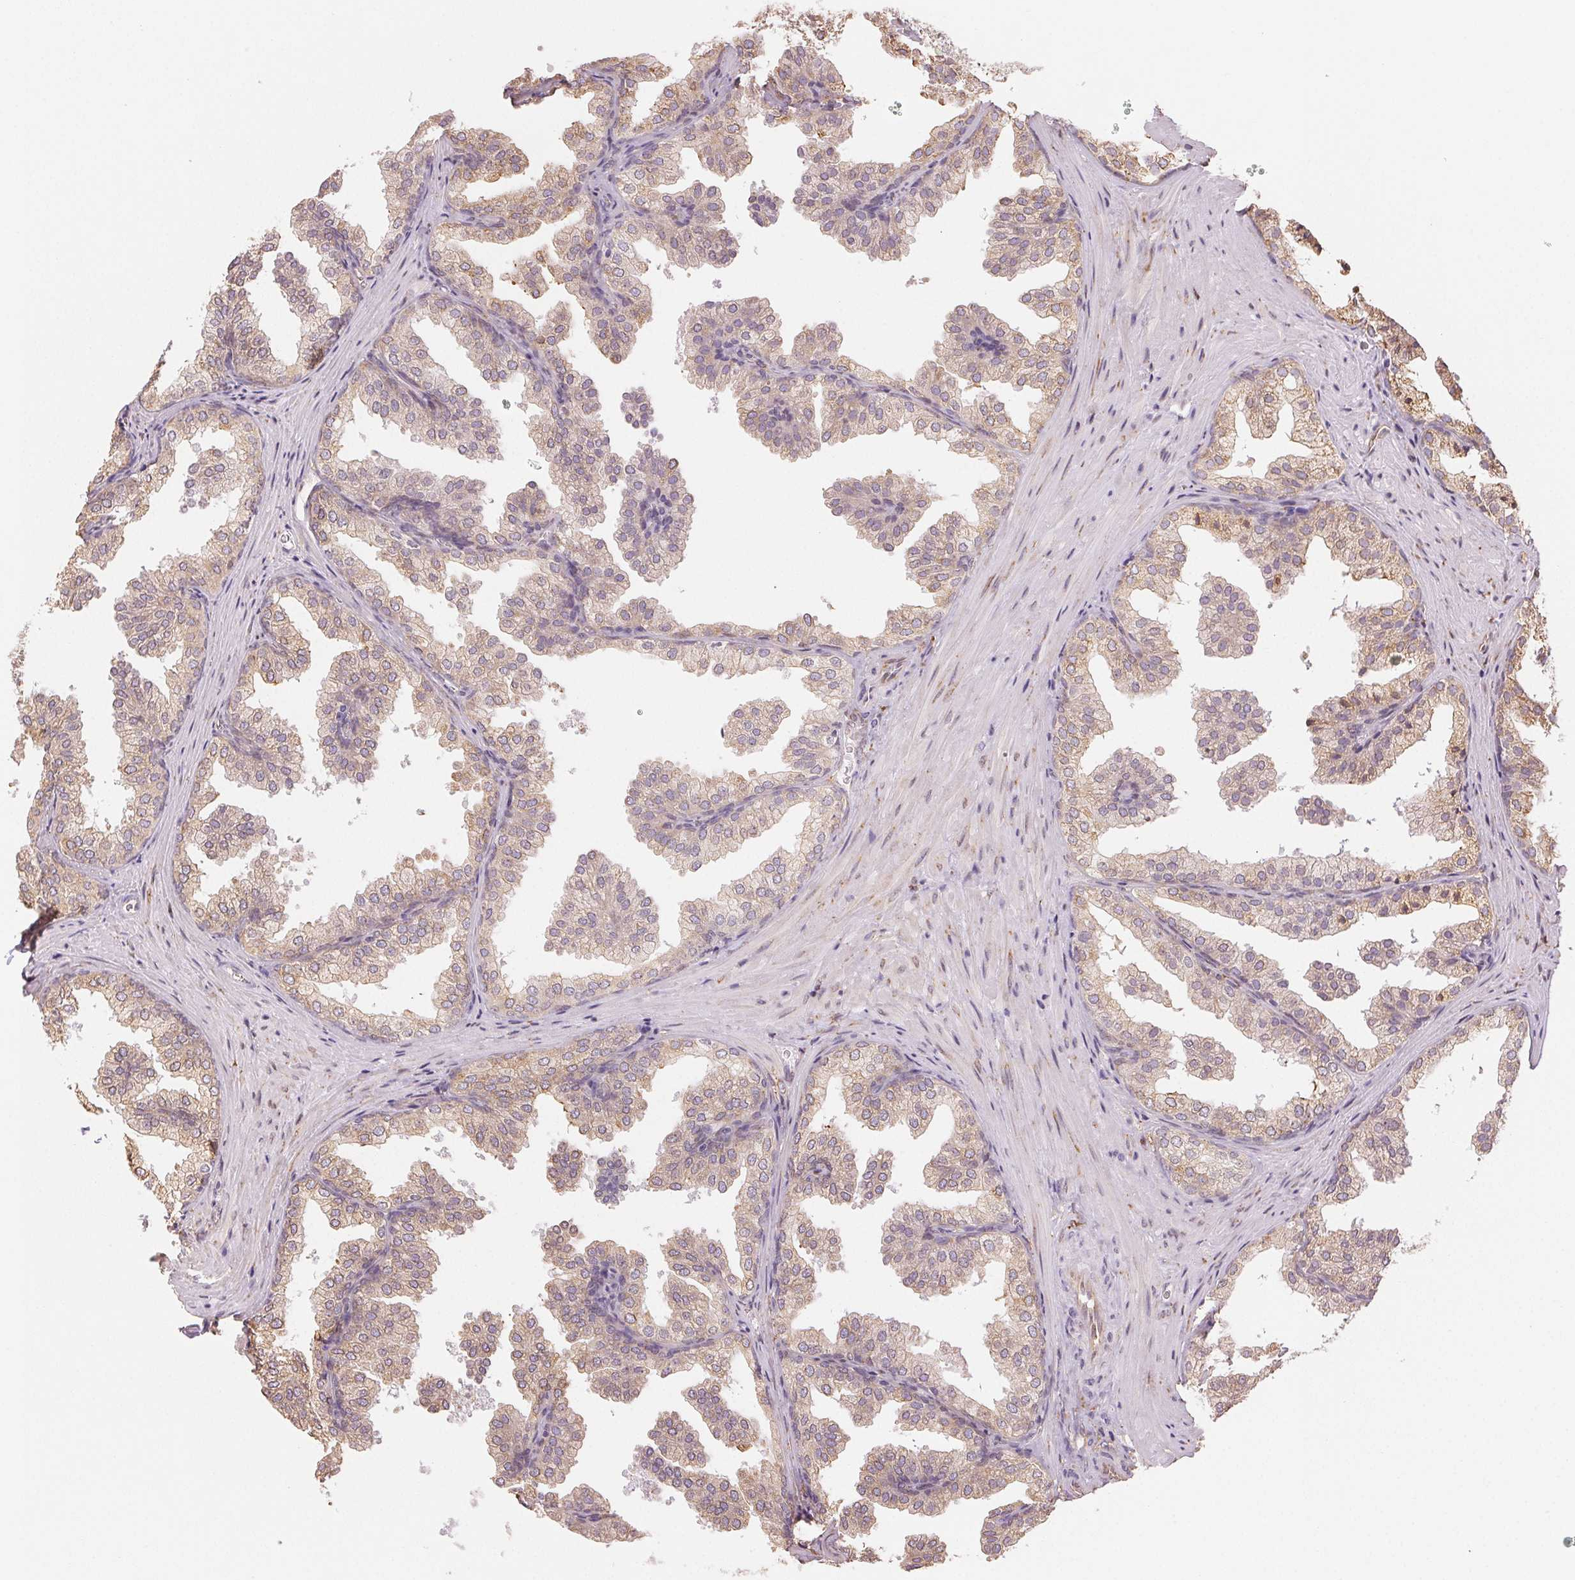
{"staining": {"intensity": "weak", "quantity": ">75%", "location": "cytoplasmic/membranous"}, "tissue": "prostate", "cell_type": "Glandular cells", "image_type": "normal", "snomed": [{"axis": "morphology", "description": "Normal tissue, NOS"}, {"axis": "topography", "description": "Prostate"}], "caption": "Immunohistochemical staining of normal prostate displays weak cytoplasmic/membranous protein positivity in approximately >75% of glandular cells.", "gene": "RCN3", "patient": {"sex": "male", "age": 37}}